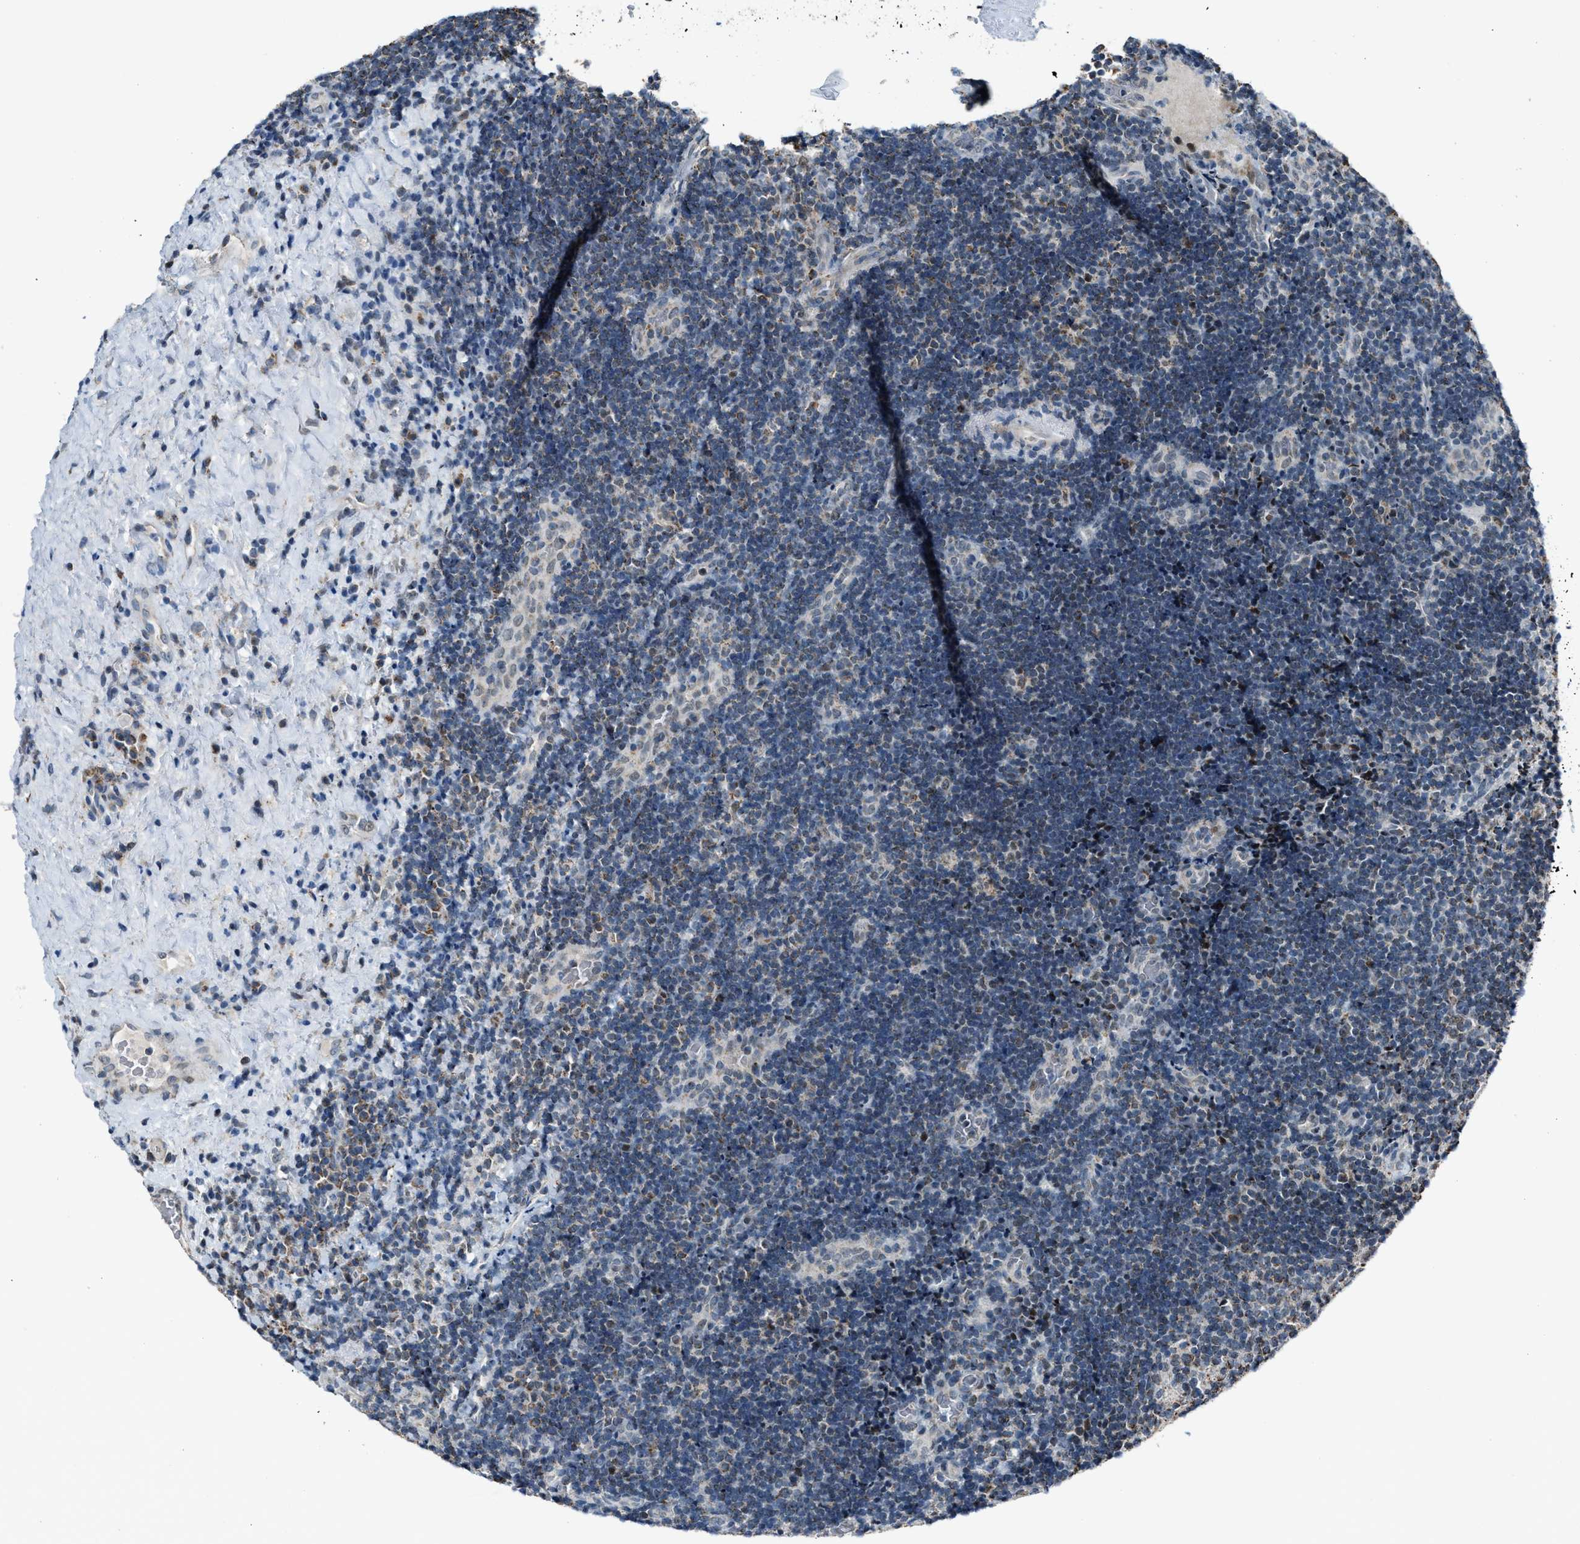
{"staining": {"intensity": "negative", "quantity": "none", "location": "none"}, "tissue": "lymphoma", "cell_type": "Tumor cells", "image_type": "cancer", "snomed": [{"axis": "morphology", "description": "Malignant lymphoma, non-Hodgkin's type, High grade"}, {"axis": "topography", "description": "Tonsil"}], "caption": "This micrograph is of high-grade malignant lymphoma, non-Hodgkin's type stained with immunohistochemistry to label a protein in brown with the nuclei are counter-stained blue. There is no expression in tumor cells.", "gene": "CHN2", "patient": {"sex": "female", "age": 36}}